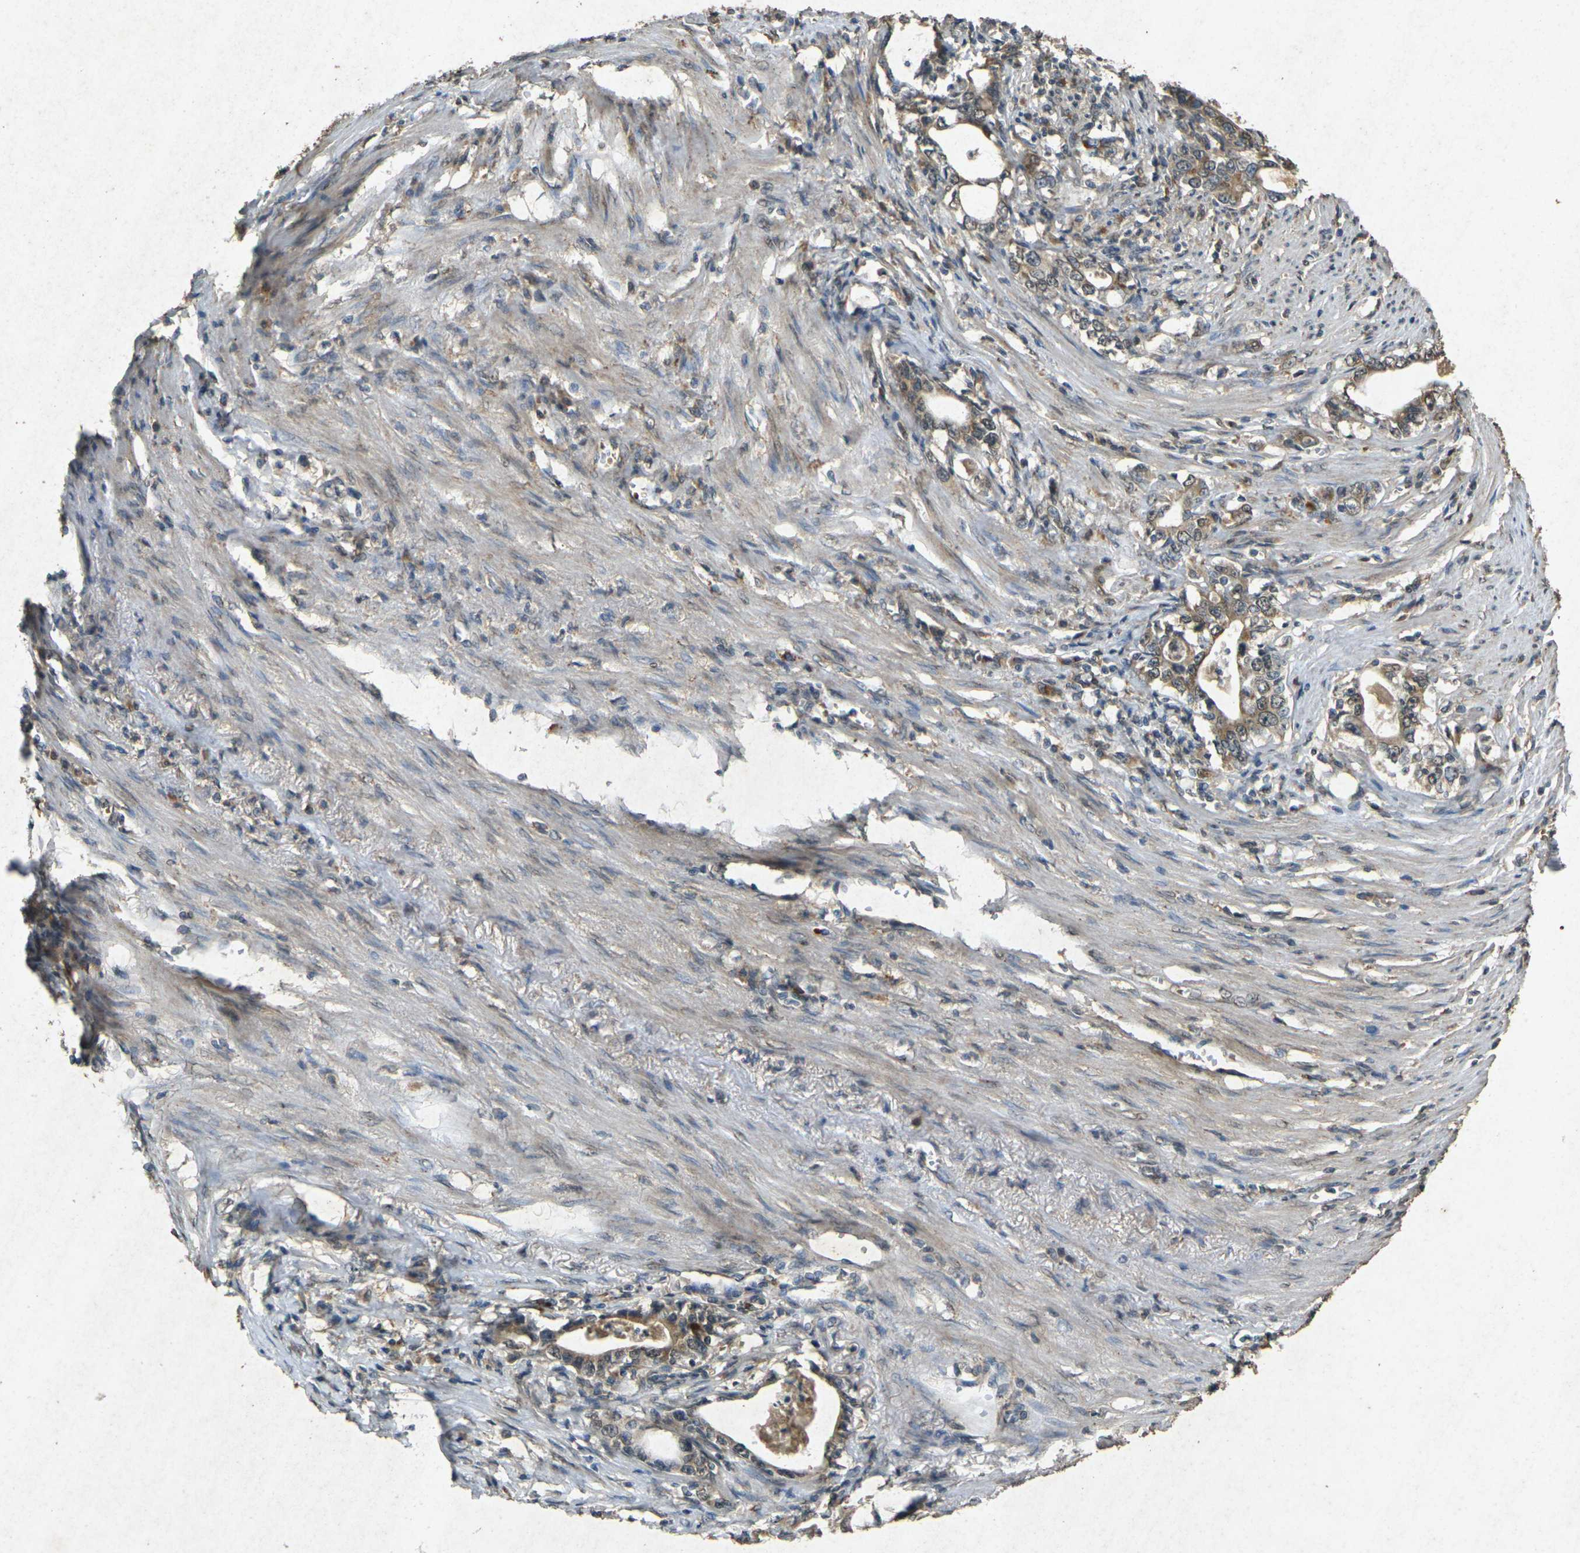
{"staining": {"intensity": "moderate", "quantity": ">75%", "location": "cytoplasmic/membranous"}, "tissue": "stomach cancer", "cell_type": "Tumor cells", "image_type": "cancer", "snomed": [{"axis": "morphology", "description": "Adenocarcinoma, NOS"}, {"axis": "topography", "description": "Stomach, lower"}], "caption": "Brown immunohistochemical staining in stomach adenocarcinoma displays moderate cytoplasmic/membranous positivity in about >75% of tumor cells. The staining was performed using DAB, with brown indicating positive protein expression. Nuclei are stained blue with hematoxylin.", "gene": "RGMA", "patient": {"sex": "female", "age": 72}}